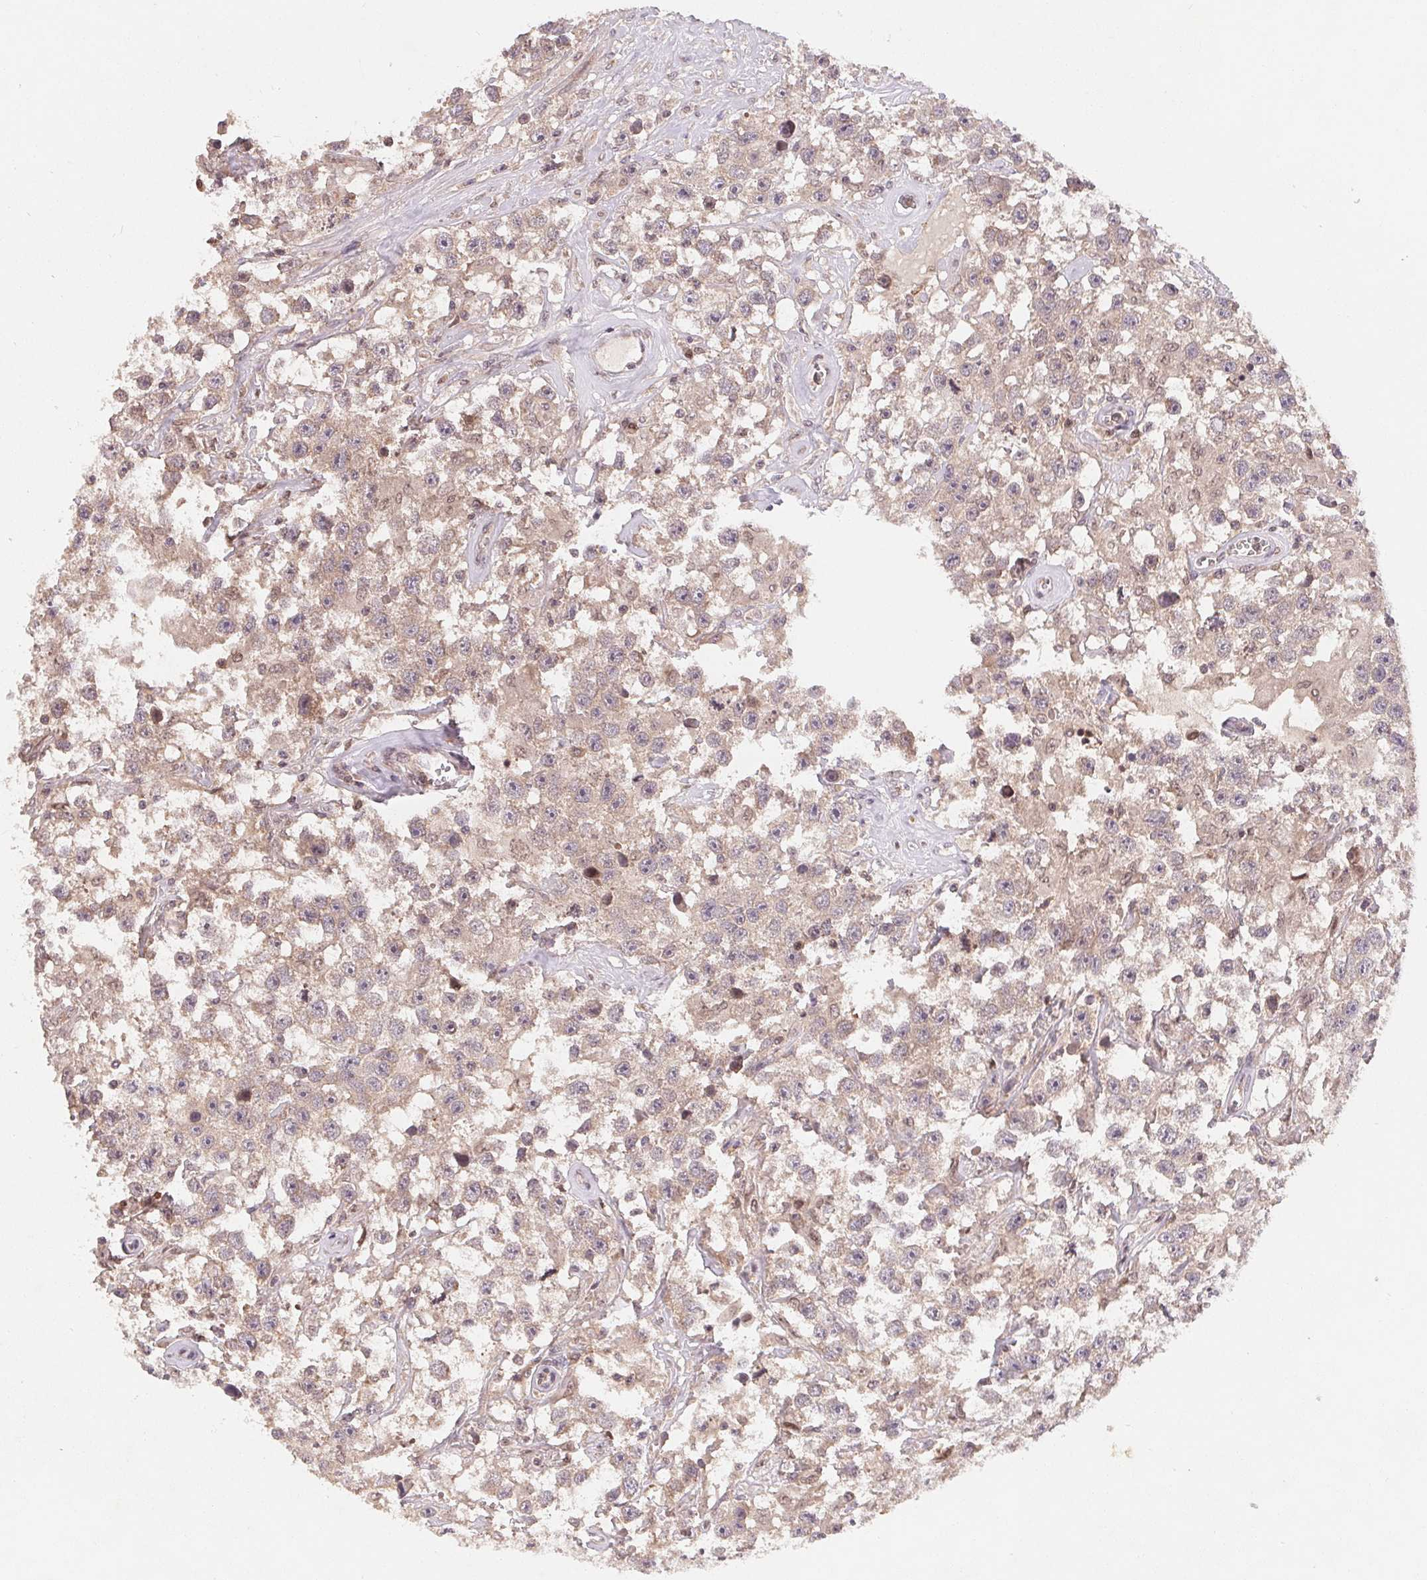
{"staining": {"intensity": "negative", "quantity": "none", "location": "none"}, "tissue": "testis cancer", "cell_type": "Tumor cells", "image_type": "cancer", "snomed": [{"axis": "morphology", "description": "Seminoma, NOS"}, {"axis": "topography", "description": "Testis"}], "caption": "Immunohistochemistry histopathology image of testis cancer (seminoma) stained for a protein (brown), which reveals no positivity in tumor cells.", "gene": "HMGN3", "patient": {"sex": "male", "age": 43}}